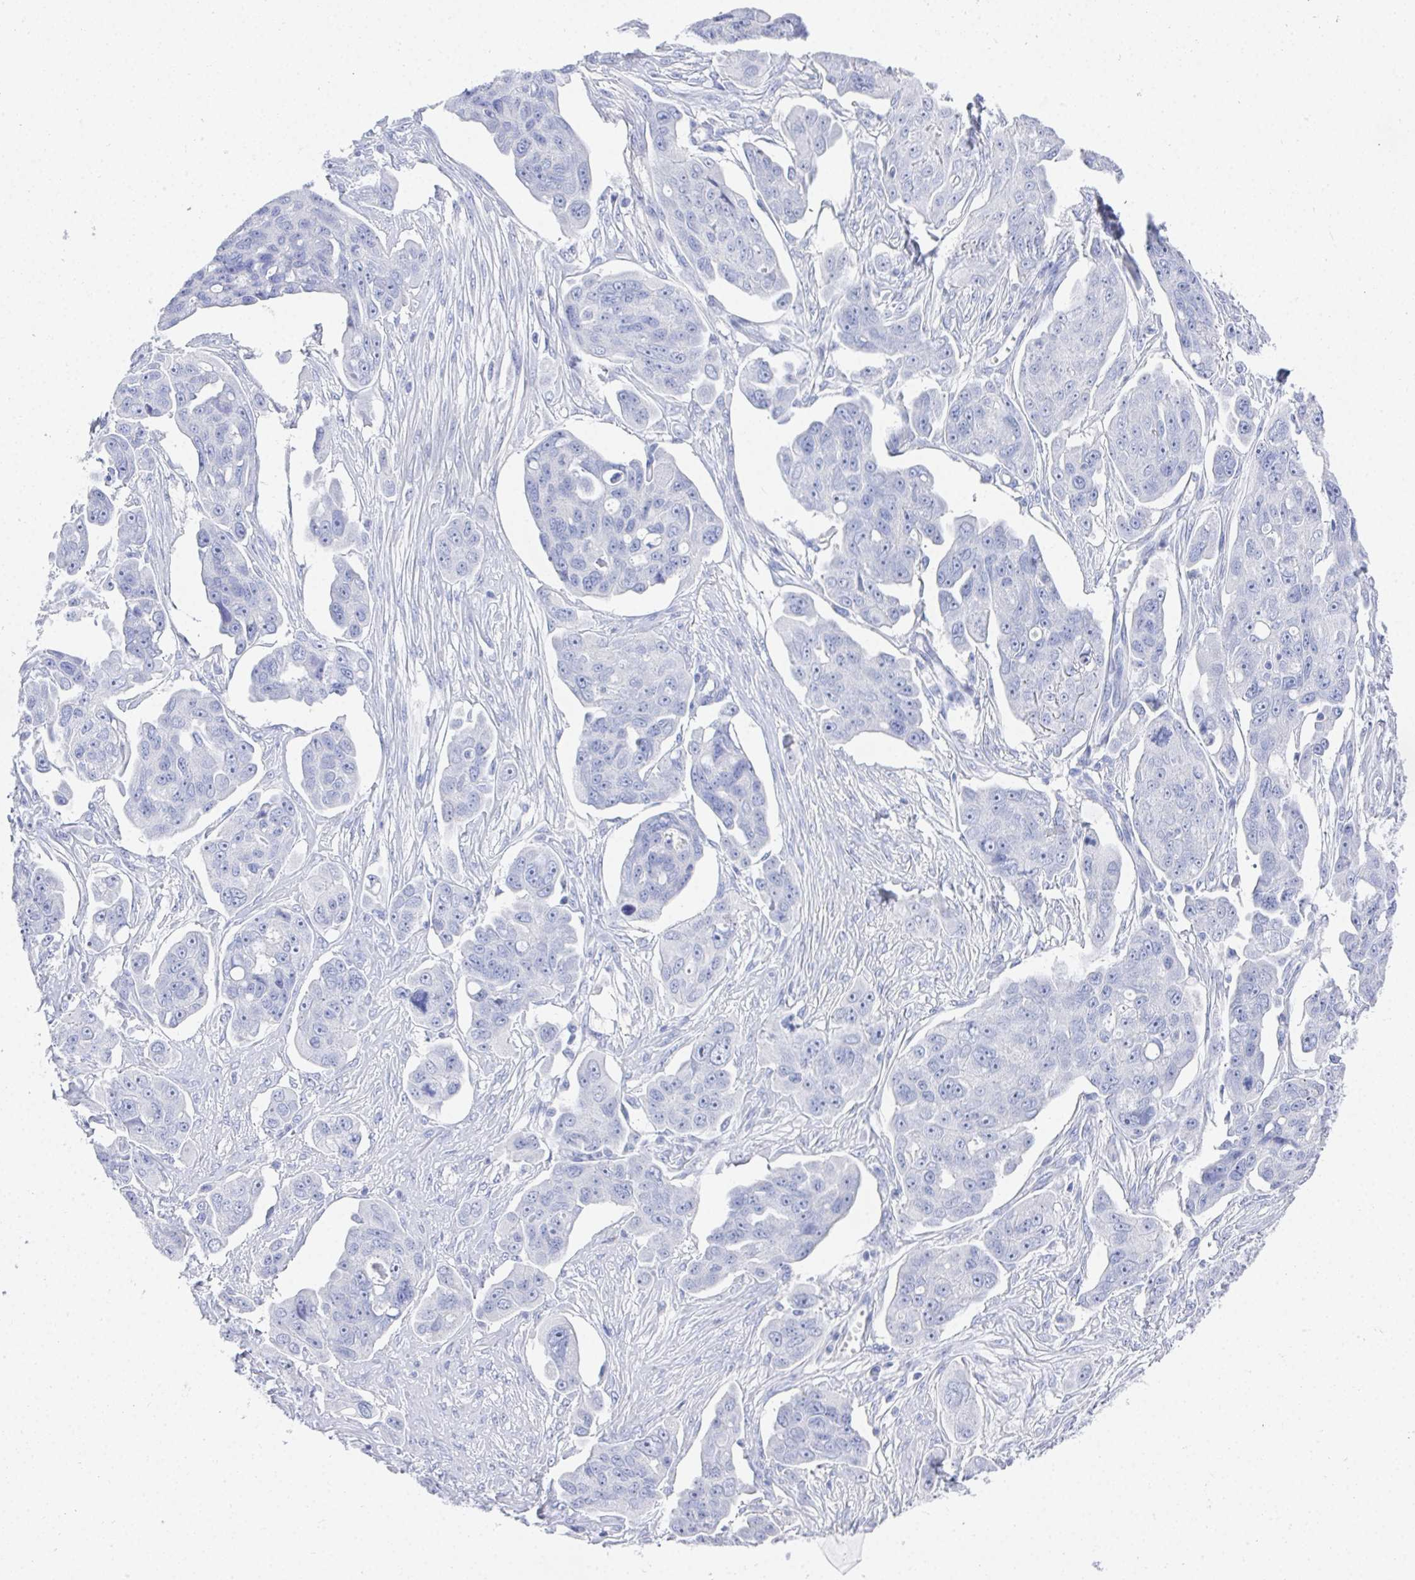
{"staining": {"intensity": "negative", "quantity": "none", "location": "none"}, "tissue": "ovarian cancer", "cell_type": "Tumor cells", "image_type": "cancer", "snomed": [{"axis": "morphology", "description": "Carcinoma, endometroid"}, {"axis": "topography", "description": "Ovary"}], "caption": "Photomicrograph shows no protein staining in tumor cells of endometroid carcinoma (ovarian) tissue.", "gene": "GRIA1", "patient": {"sex": "female", "age": 70}}